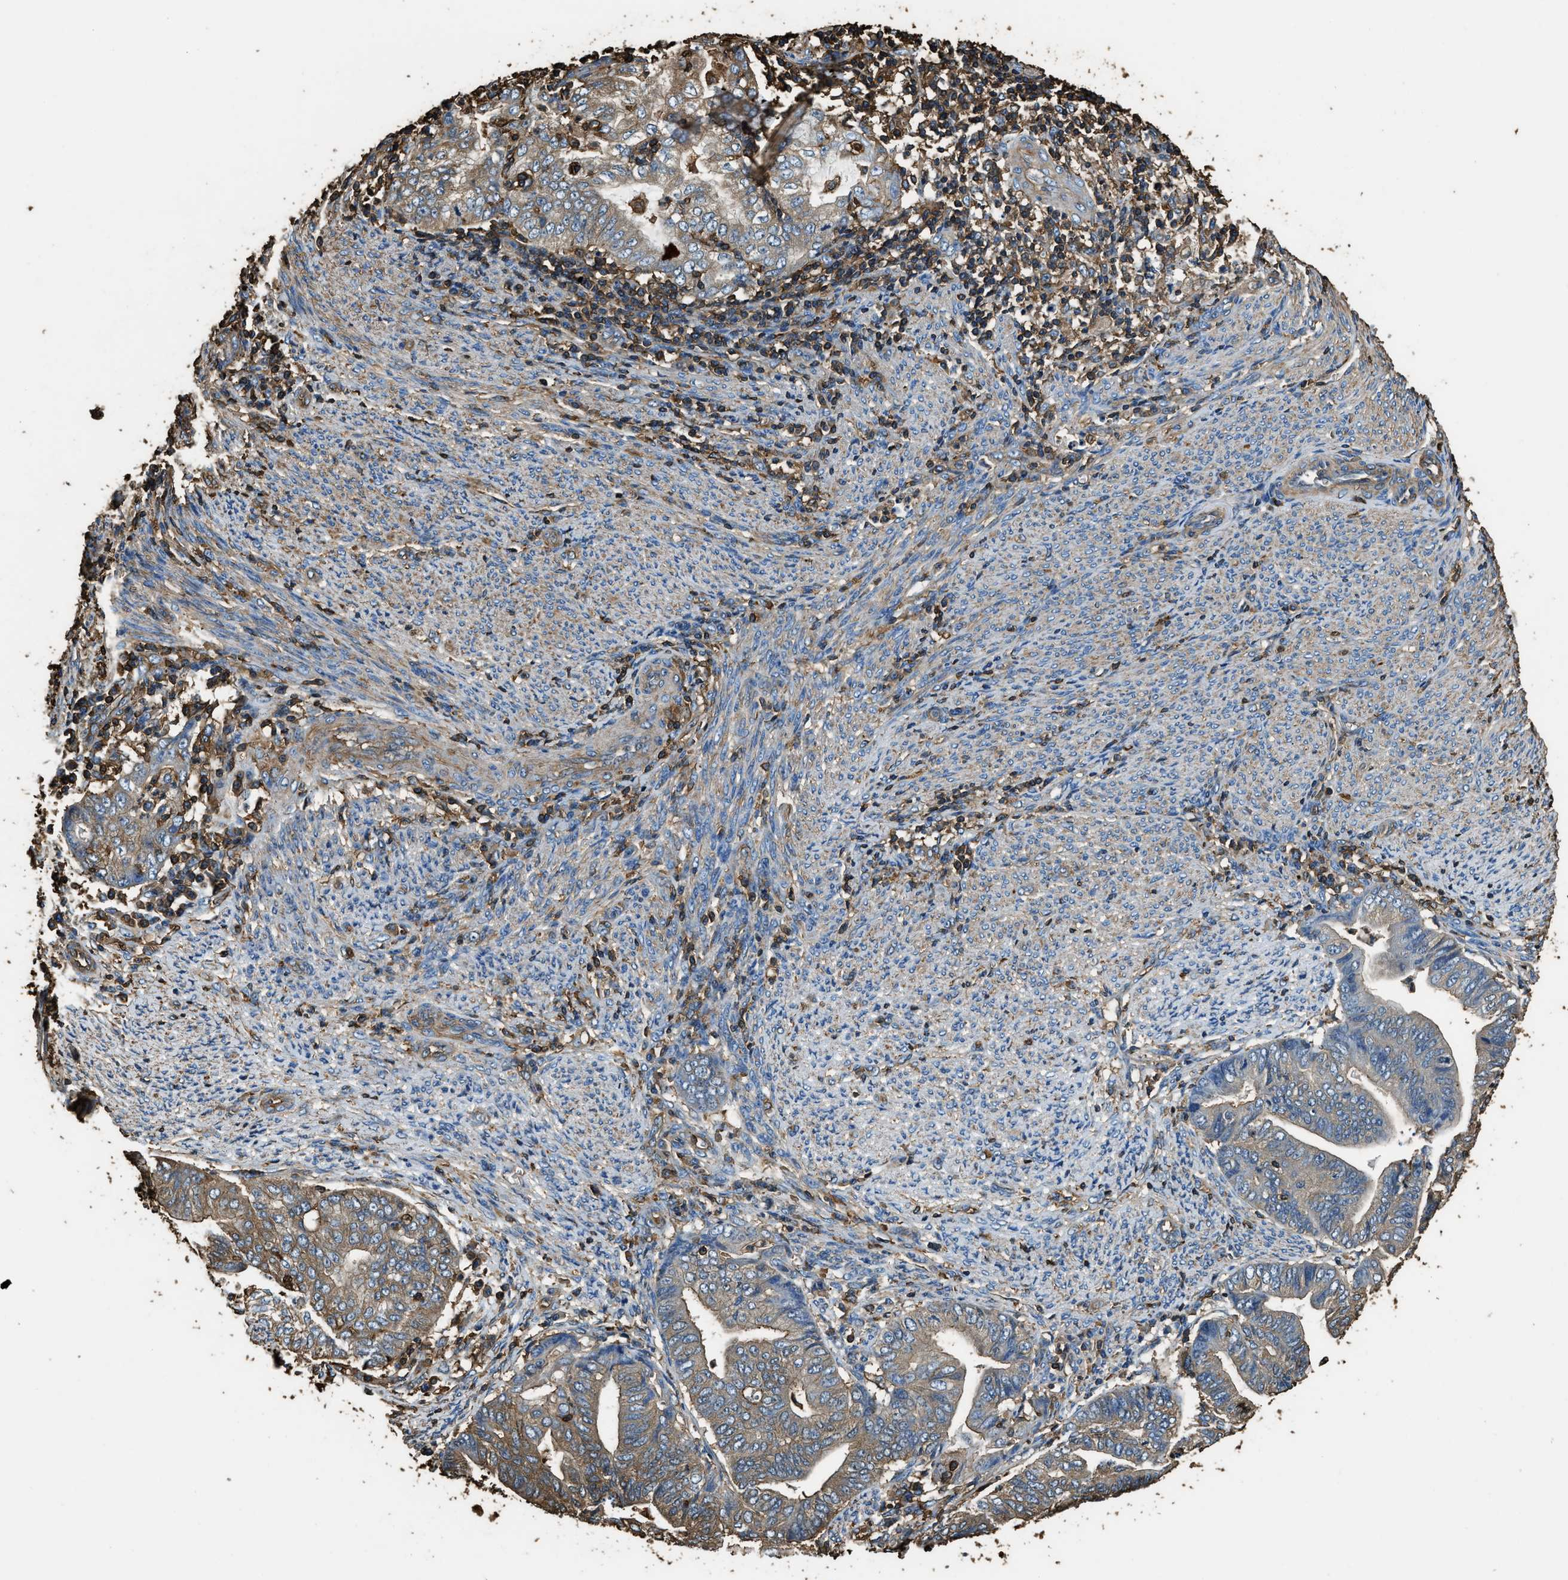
{"staining": {"intensity": "moderate", "quantity": ">75%", "location": "cytoplasmic/membranous"}, "tissue": "endometrial cancer", "cell_type": "Tumor cells", "image_type": "cancer", "snomed": [{"axis": "morphology", "description": "Adenocarcinoma, NOS"}, {"axis": "topography", "description": "Endometrium"}], "caption": "A brown stain shows moderate cytoplasmic/membranous positivity of a protein in human endometrial cancer (adenocarcinoma) tumor cells. Immunohistochemistry (ihc) stains the protein of interest in brown and the nuclei are stained blue.", "gene": "ACCS", "patient": {"sex": "female", "age": 79}}